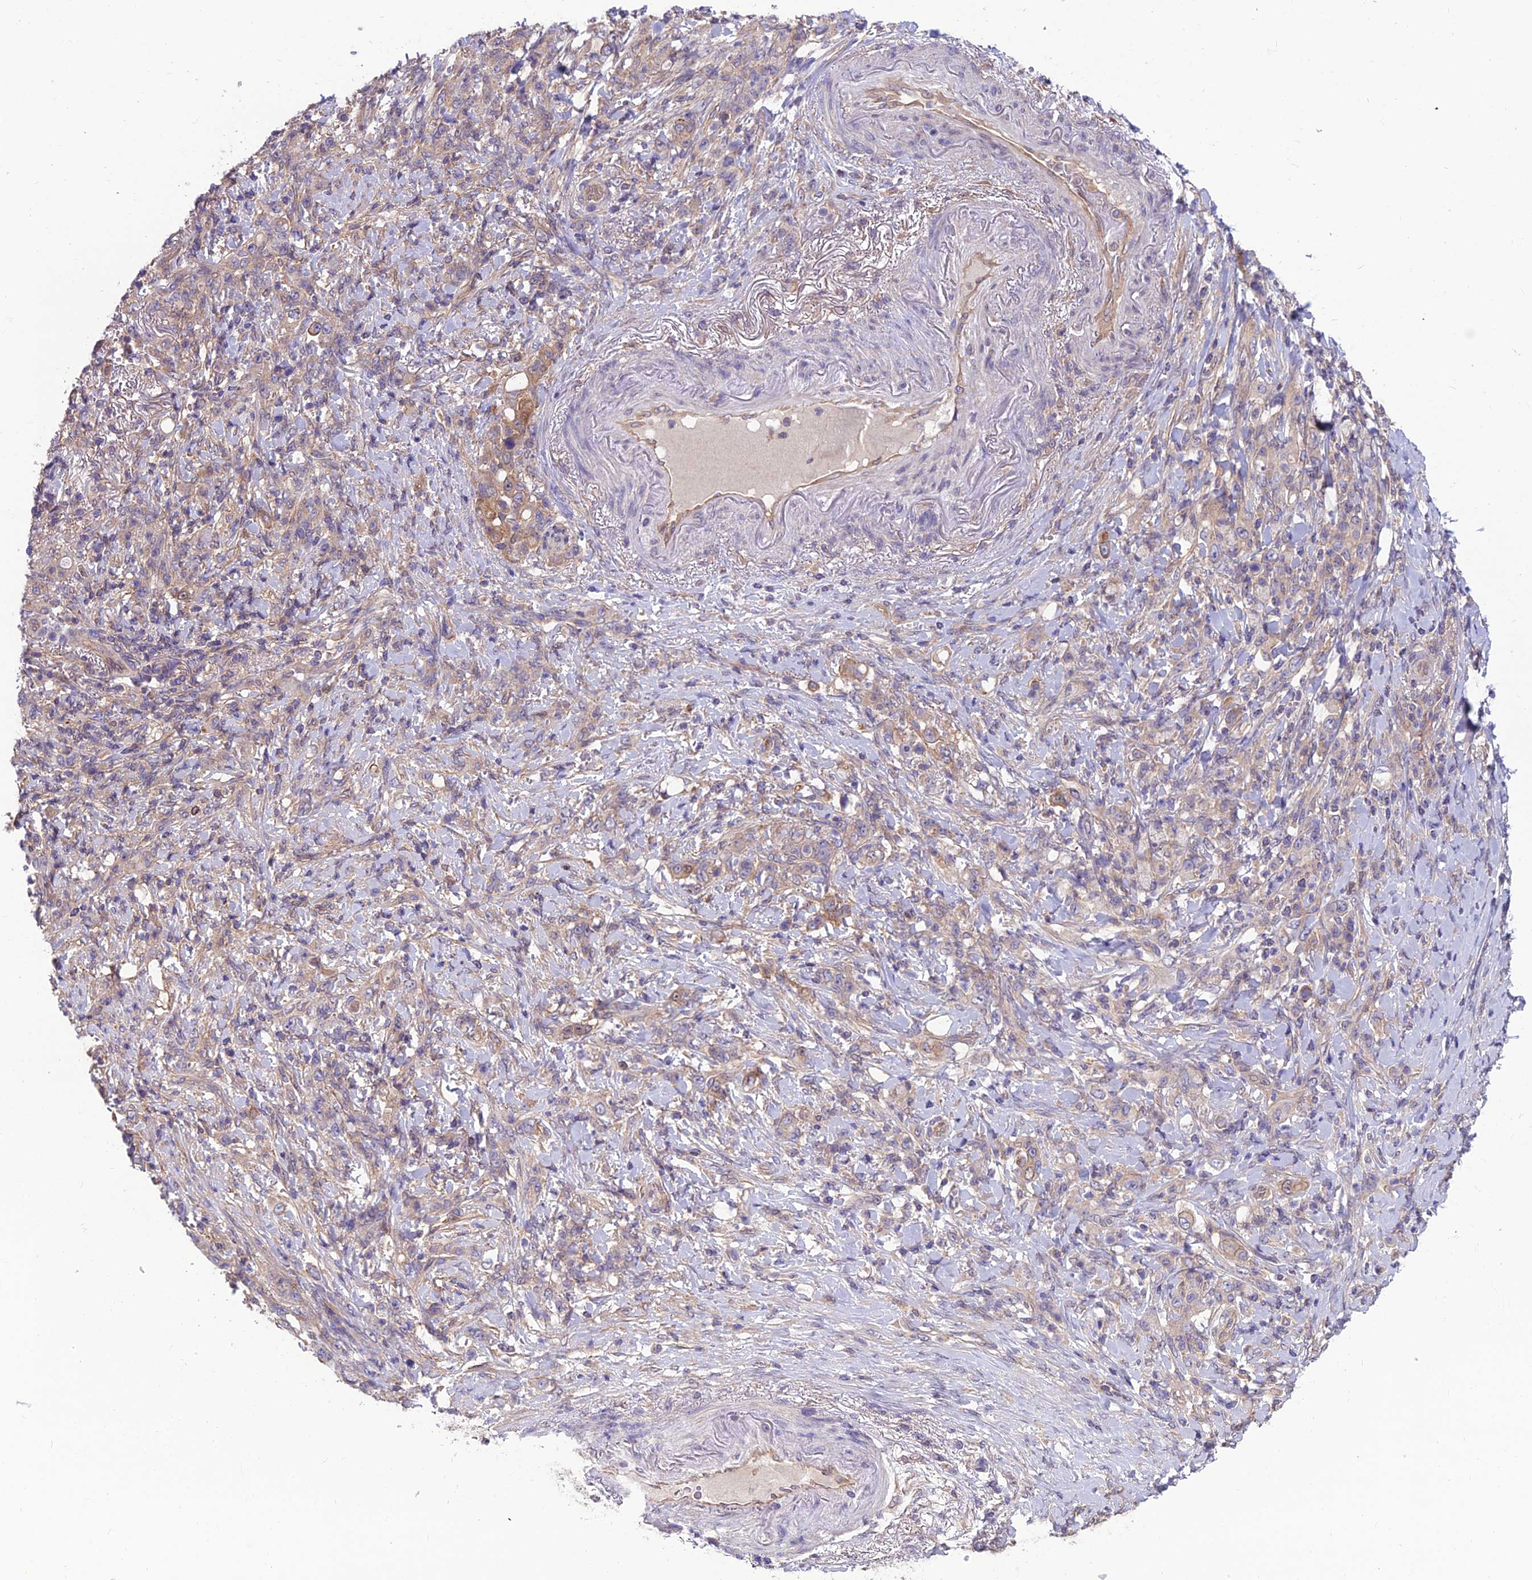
{"staining": {"intensity": "weak", "quantity": "25%-75%", "location": "cytoplasmic/membranous"}, "tissue": "stomach cancer", "cell_type": "Tumor cells", "image_type": "cancer", "snomed": [{"axis": "morphology", "description": "Normal tissue, NOS"}, {"axis": "morphology", "description": "Adenocarcinoma, NOS"}, {"axis": "topography", "description": "Stomach"}], "caption": "IHC (DAB) staining of human adenocarcinoma (stomach) exhibits weak cytoplasmic/membranous protein staining in about 25%-75% of tumor cells.", "gene": "MVD", "patient": {"sex": "female", "age": 79}}